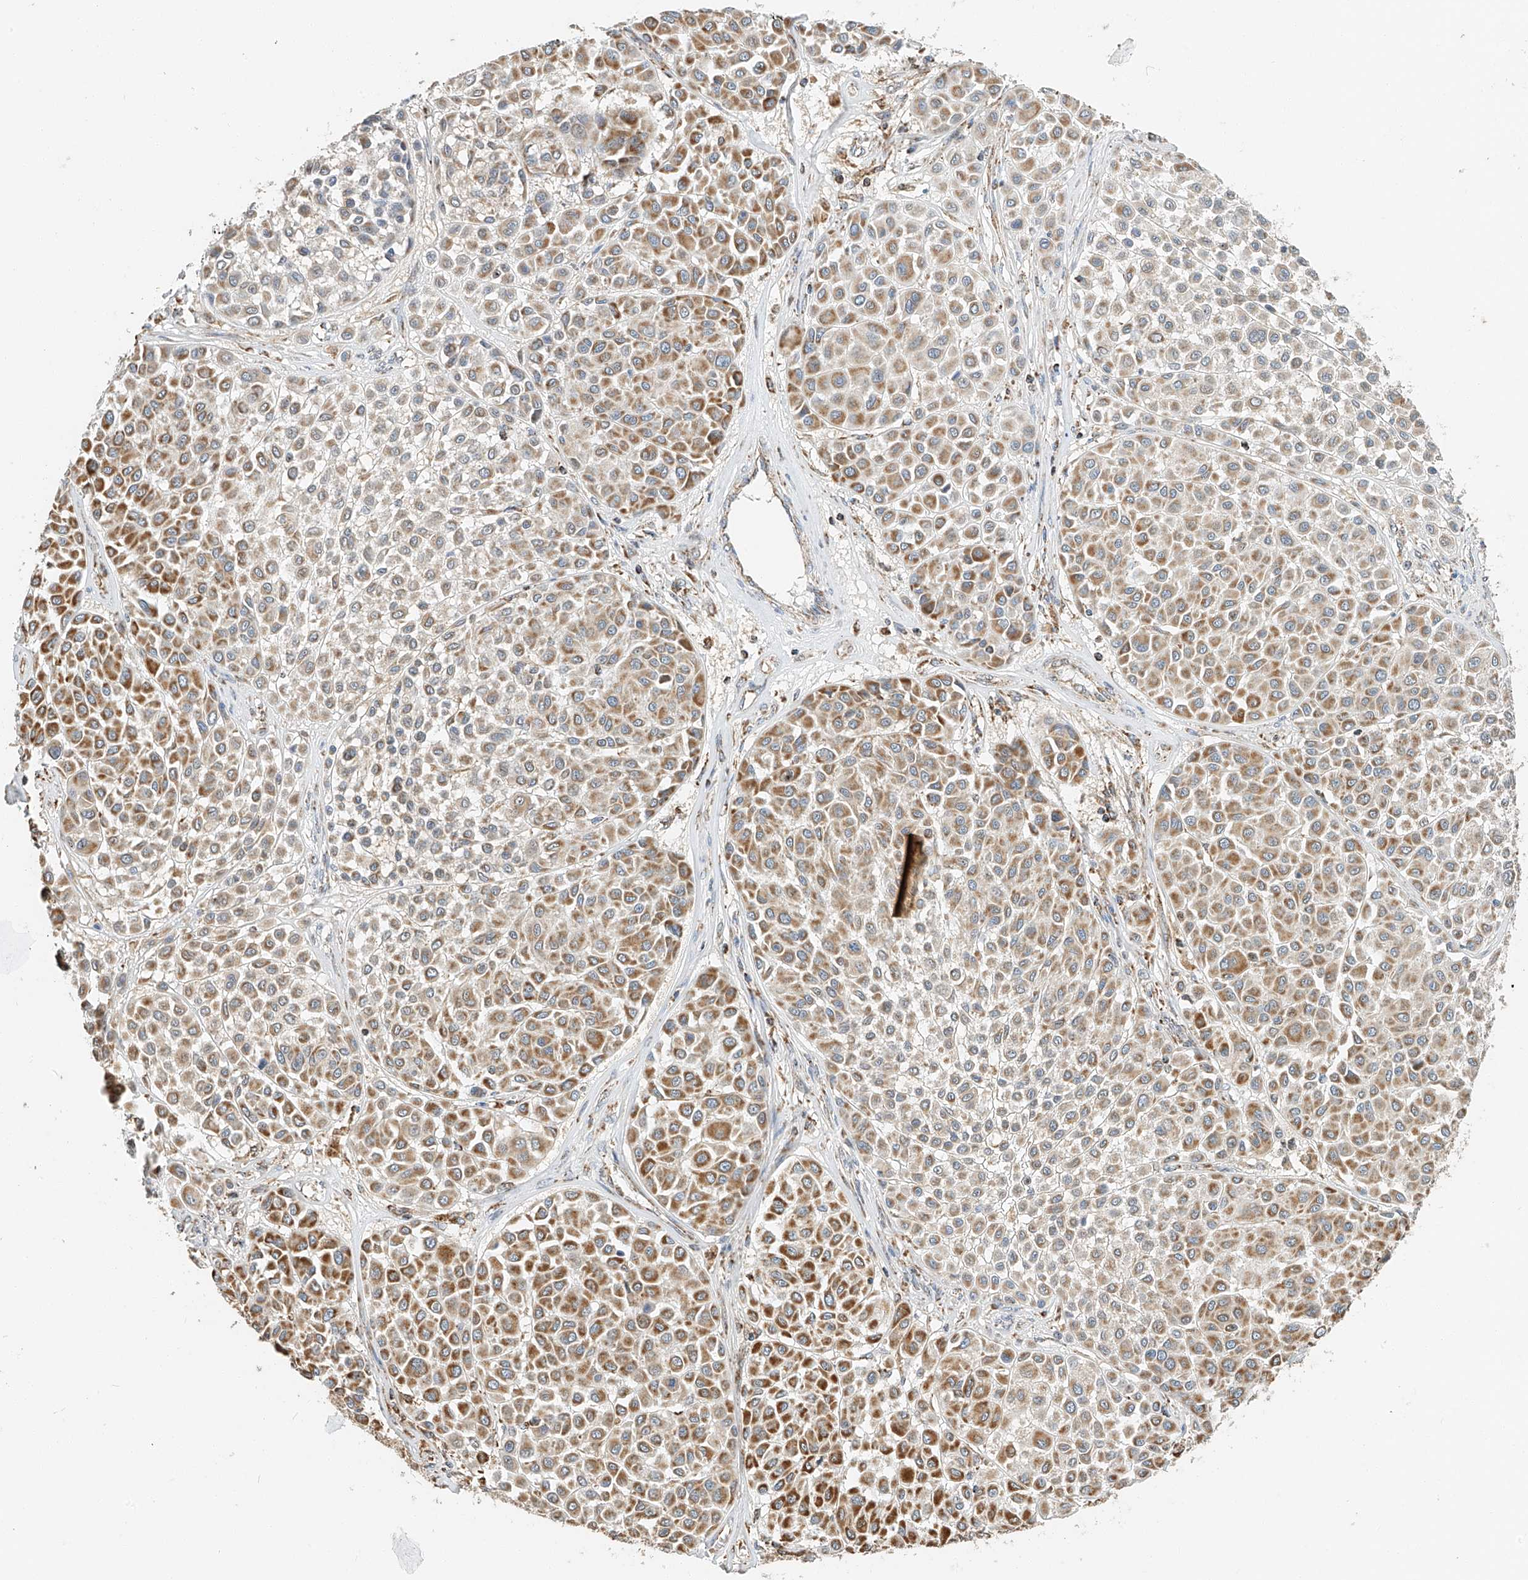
{"staining": {"intensity": "moderate", "quantity": "25%-75%", "location": "cytoplasmic/membranous"}, "tissue": "melanoma", "cell_type": "Tumor cells", "image_type": "cancer", "snomed": [{"axis": "morphology", "description": "Malignant melanoma, Metastatic site"}, {"axis": "topography", "description": "Soft tissue"}], "caption": "High-power microscopy captured an IHC micrograph of malignant melanoma (metastatic site), revealing moderate cytoplasmic/membranous positivity in about 25%-75% of tumor cells.", "gene": "YIPF7", "patient": {"sex": "male", "age": 41}}